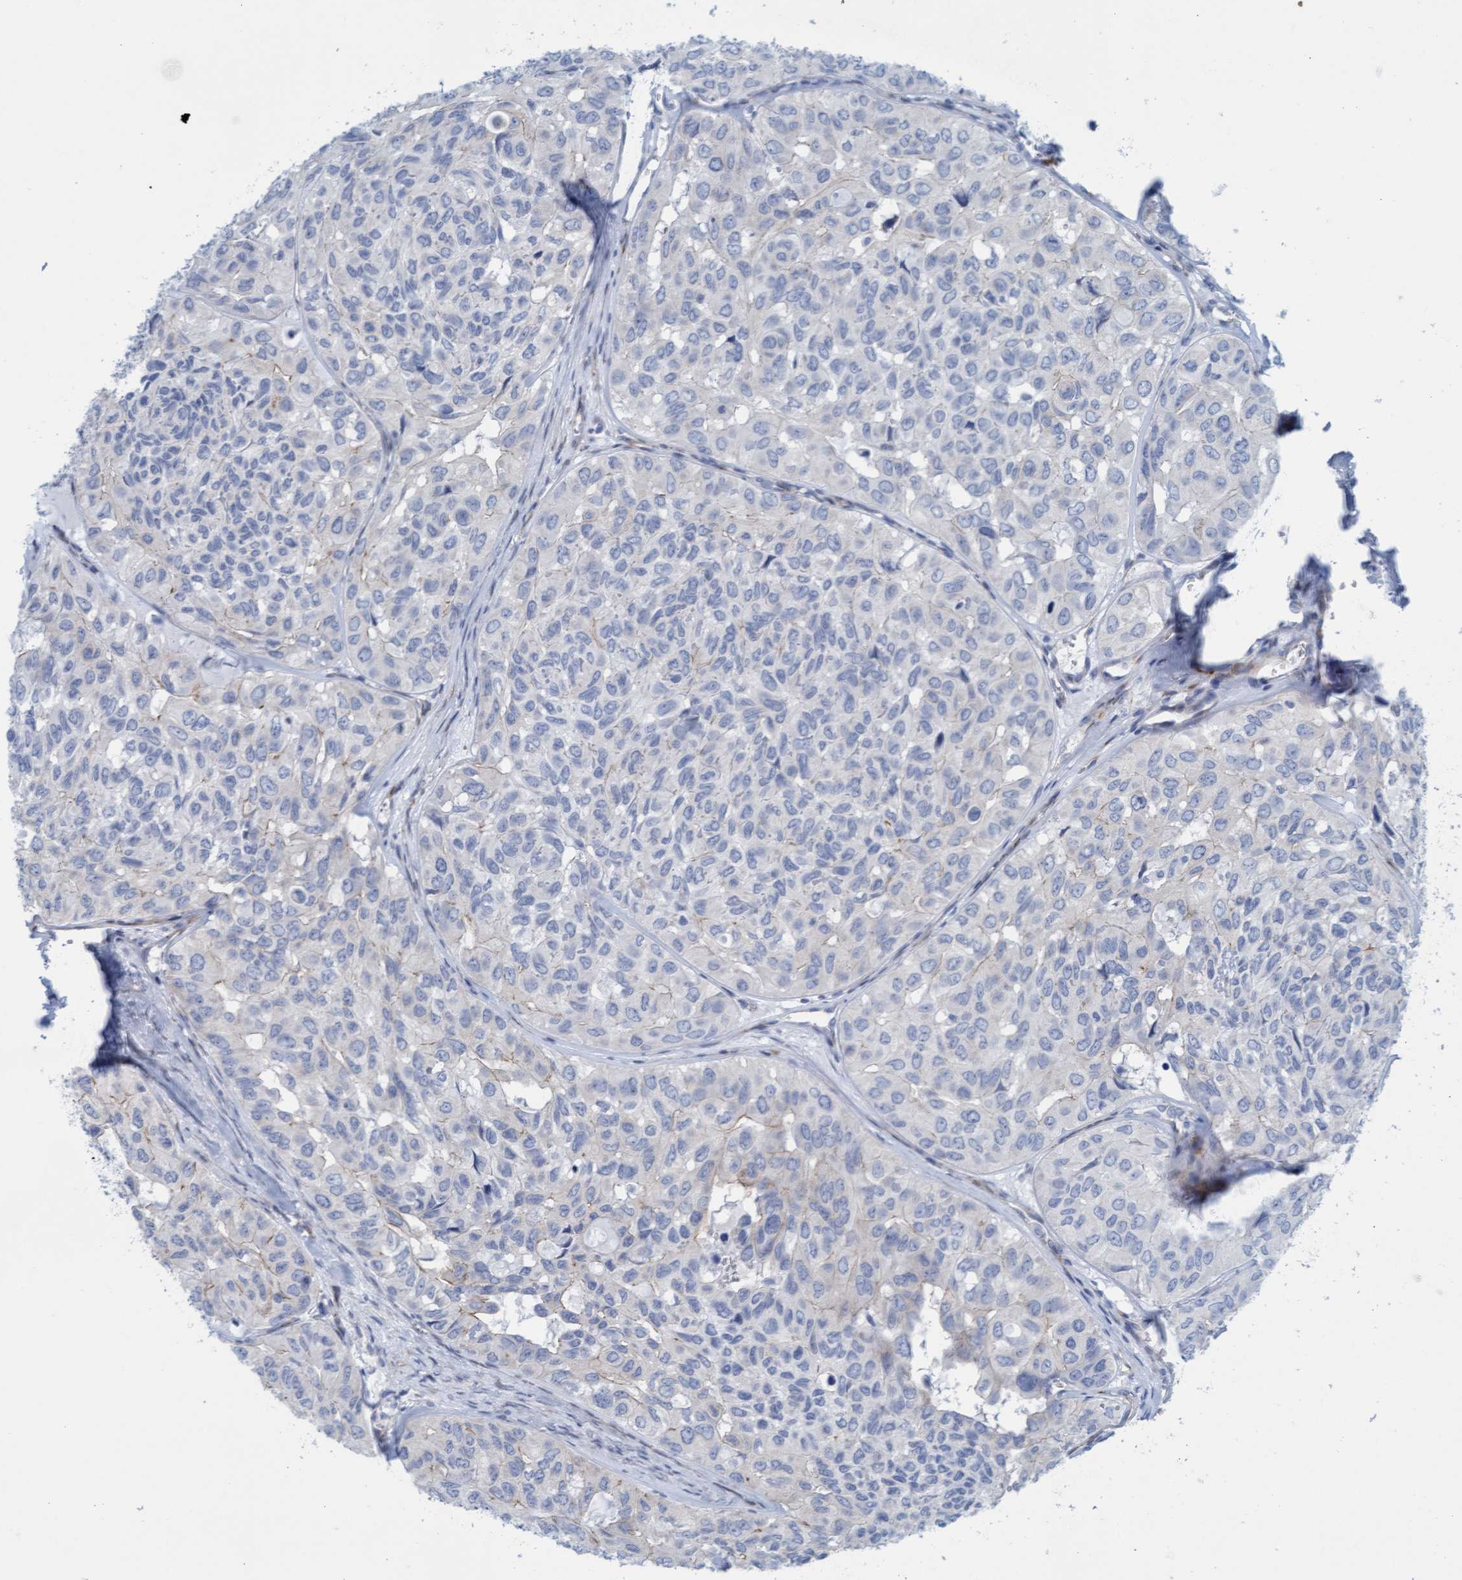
{"staining": {"intensity": "negative", "quantity": "none", "location": "none"}, "tissue": "head and neck cancer", "cell_type": "Tumor cells", "image_type": "cancer", "snomed": [{"axis": "morphology", "description": "Adenocarcinoma, NOS"}, {"axis": "topography", "description": "Salivary gland, NOS"}, {"axis": "topography", "description": "Head-Neck"}], "caption": "Immunohistochemistry (IHC) histopathology image of human head and neck cancer (adenocarcinoma) stained for a protein (brown), which demonstrates no expression in tumor cells.", "gene": "MTFR1", "patient": {"sex": "female", "age": 76}}